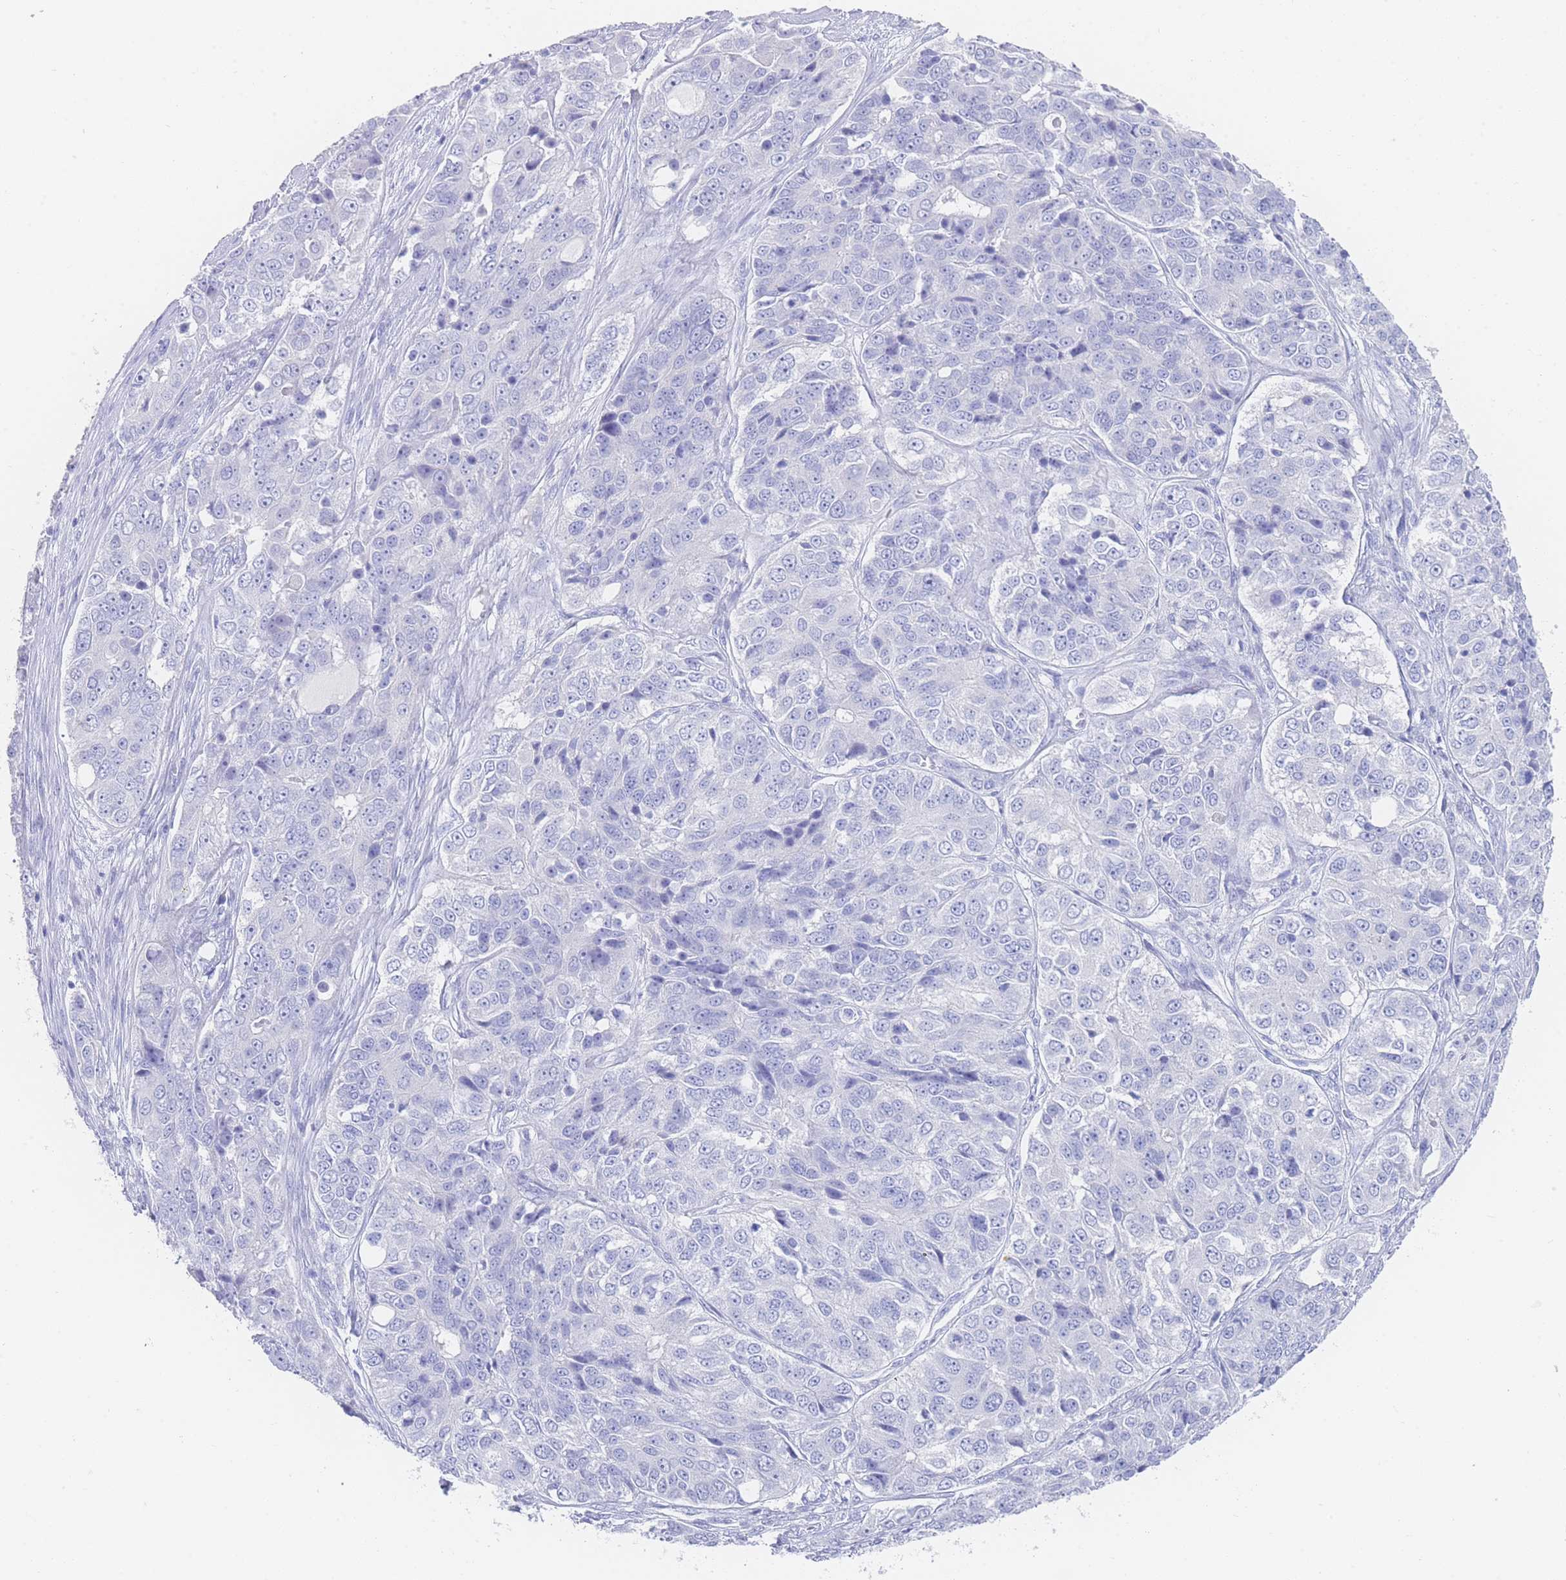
{"staining": {"intensity": "negative", "quantity": "none", "location": "none"}, "tissue": "ovarian cancer", "cell_type": "Tumor cells", "image_type": "cancer", "snomed": [{"axis": "morphology", "description": "Carcinoma, endometroid"}, {"axis": "topography", "description": "Ovary"}], "caption": "IHC image of human ovarian cancer (endometroid carcinoma) stained for a protein (brown), which exhibits no staining in tumor cells.", "gene": "LRRC37A", "patient": {"sex": "female", "age": 51}}